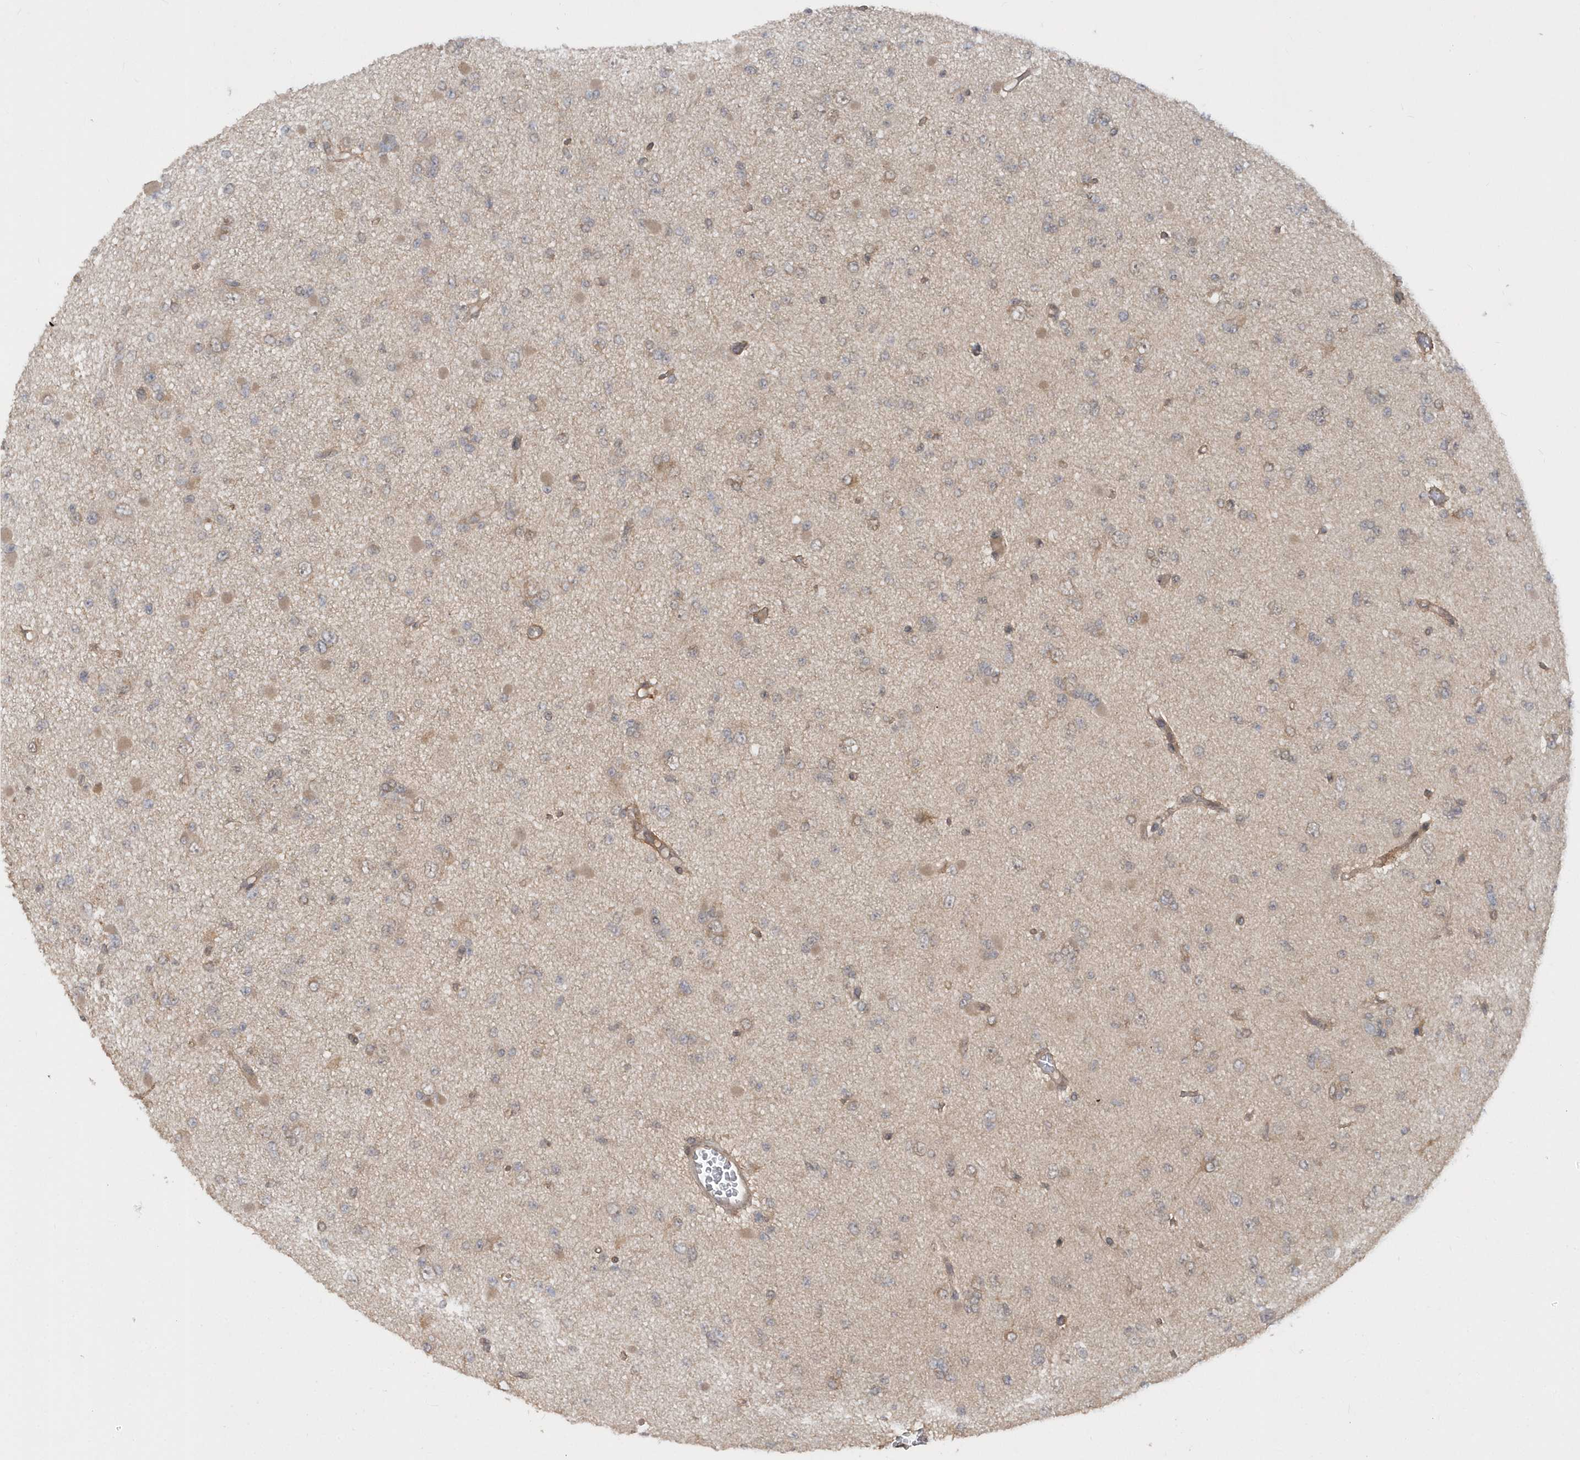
{"staining": {"intensity": "negative", "quantity": "none", "location": "none"}, "tissue": "glioma", "cell_type": "Tumor cells", "image_type": "cancer", "snomed": [{"axis": "morphology", "description": "Glioma, malignant, Low grade"}, {"axis": "topography", "description": "Brain"}], "caption": "Tumor cells are negative for protein expression in human low-grade glioma (malignant).", "gene": "RPE", "patient": {"sex": "female", "age": 22}}